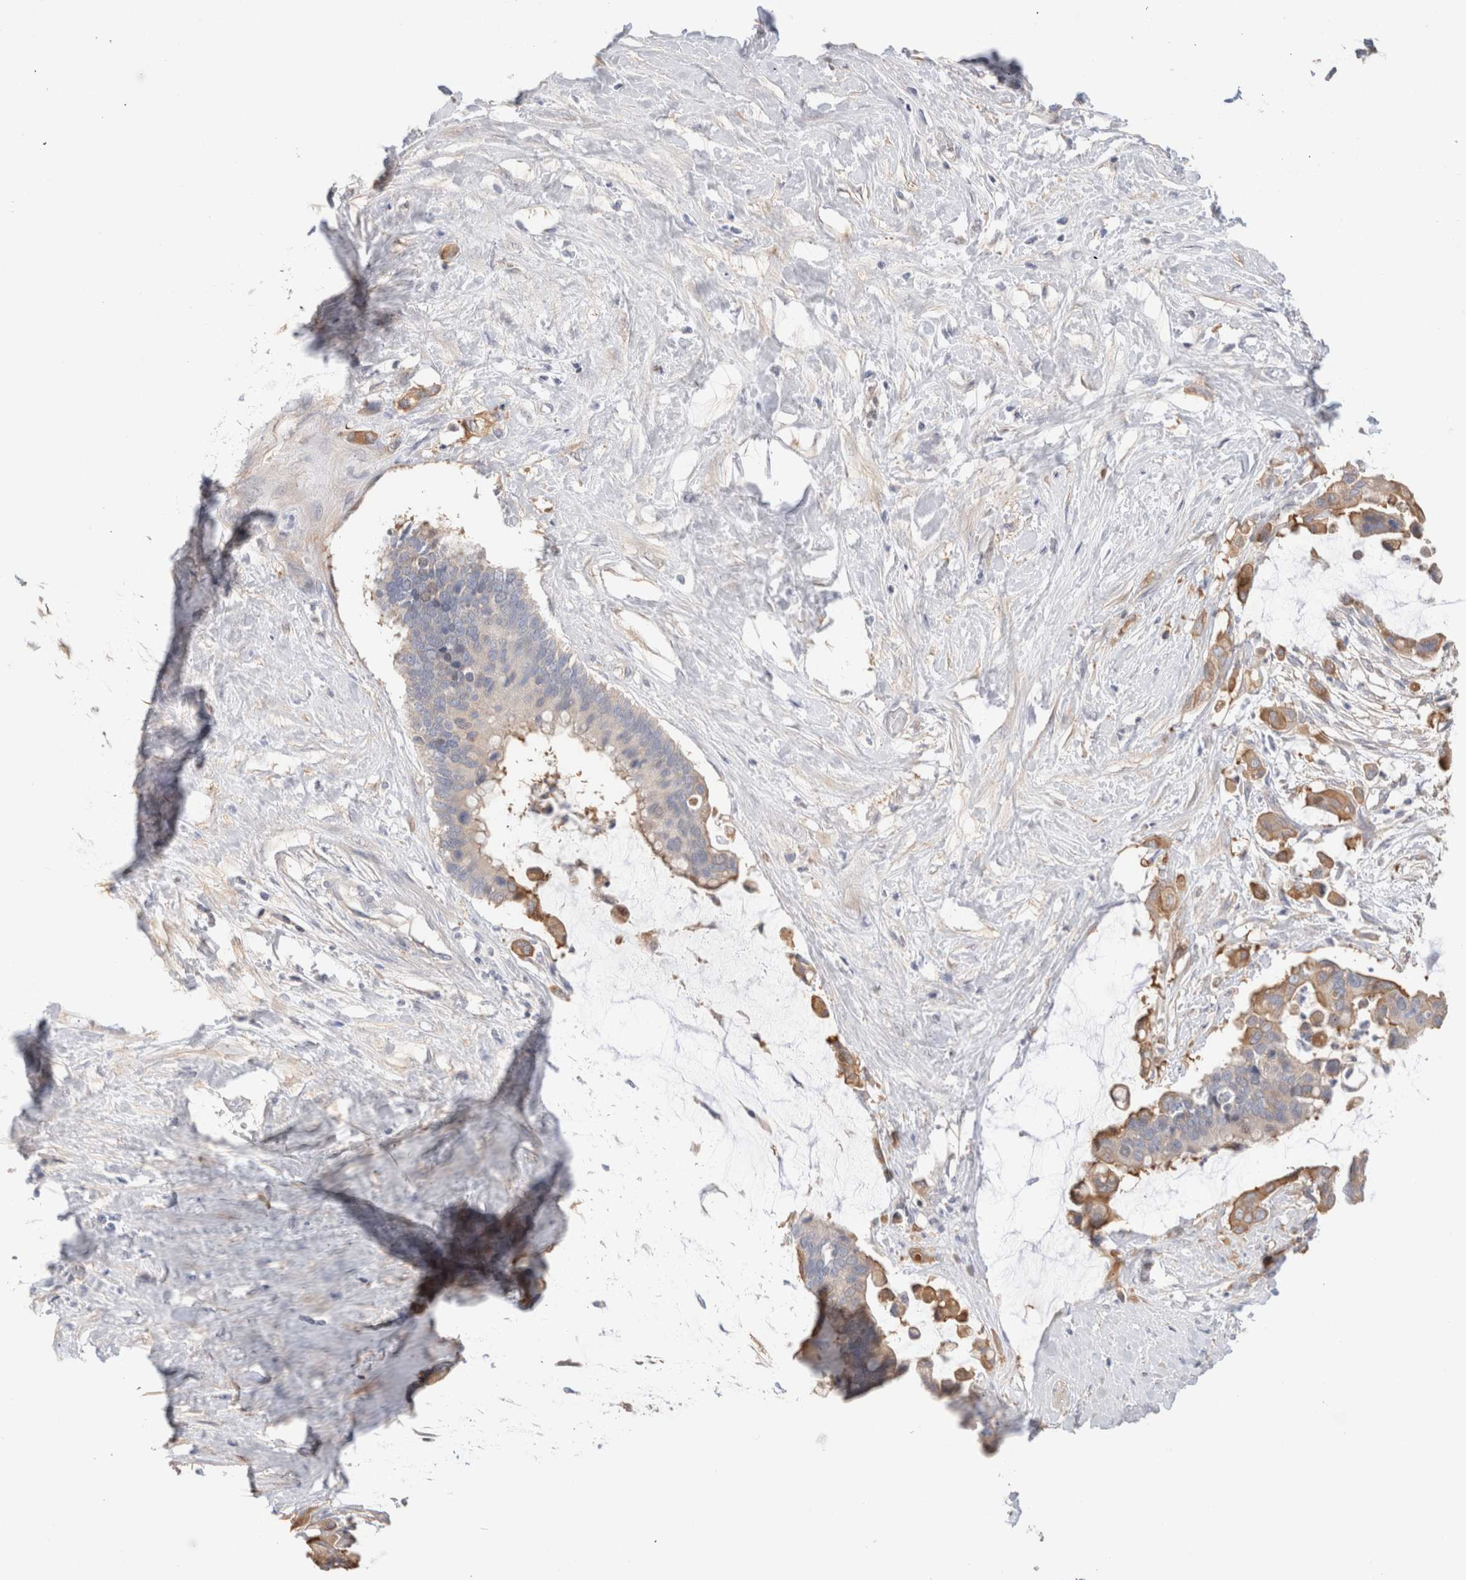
{"staining": {"intensity": "moderate", "quantity": "25%-75%", "location": "cytoplasmic/membranous"}, "tissue": "pancreatic cancer", "cell_type": "Tumor cells", "image_type": "cancer", "snomed": [{"axis": "morphology", "description": "Adenocarcinoma, NOS"}, {"axis": "topography", "description": "Pancreas"}], "caption": "Pancreatic cancer tissue shows moderate cytoplasmic/membranous staining in approximately 25%-75% of tumor cells, visualized by immunohistochemistry.", "gene": "CAPN2", "patient": {"sex": "male", "age": 41}}